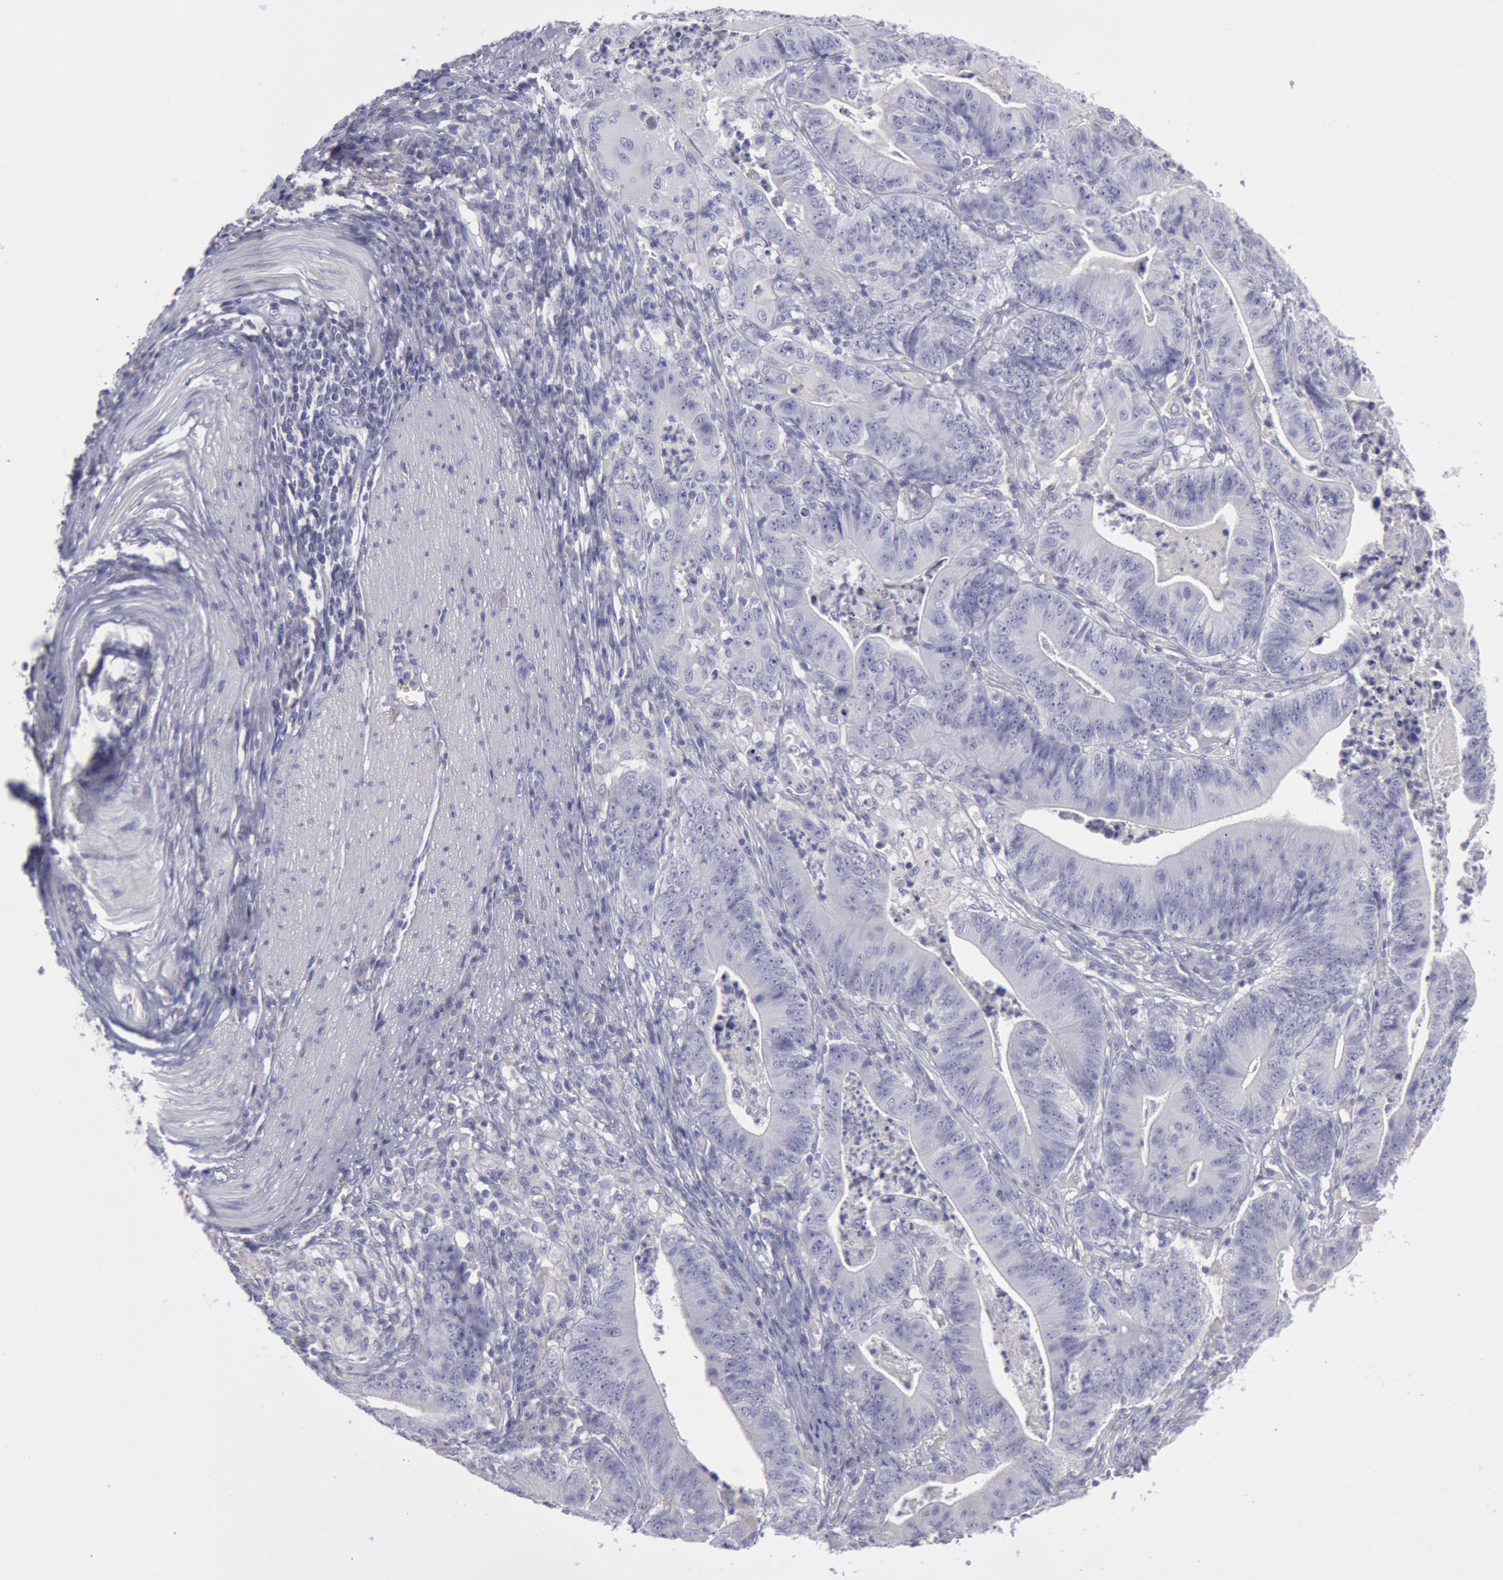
{"staining": {"intensity": "negative", "quantity": "none", "location": "none"}, "tissue": "stomach cancer", "cell_type": "Tumor cells", "image_type": "cancer", "snomed": [{"axis": "morphology", "description": "Adenocarcinoma, NOS"}, {"axis": "topography", "description": "Stomach, lower"}], "caption": "Tumor cells are negative for protein expression in human stomach adenocarcinoma. The staining was performed using DAB (3,3'-diaminobenzidine) to visualize the protein expression in brown, while the nuclei were stained in blue with hematoxylin (Magnification: 20x).", "gene": "MYH7", "patient": {"sex": "female", "age": 86}}